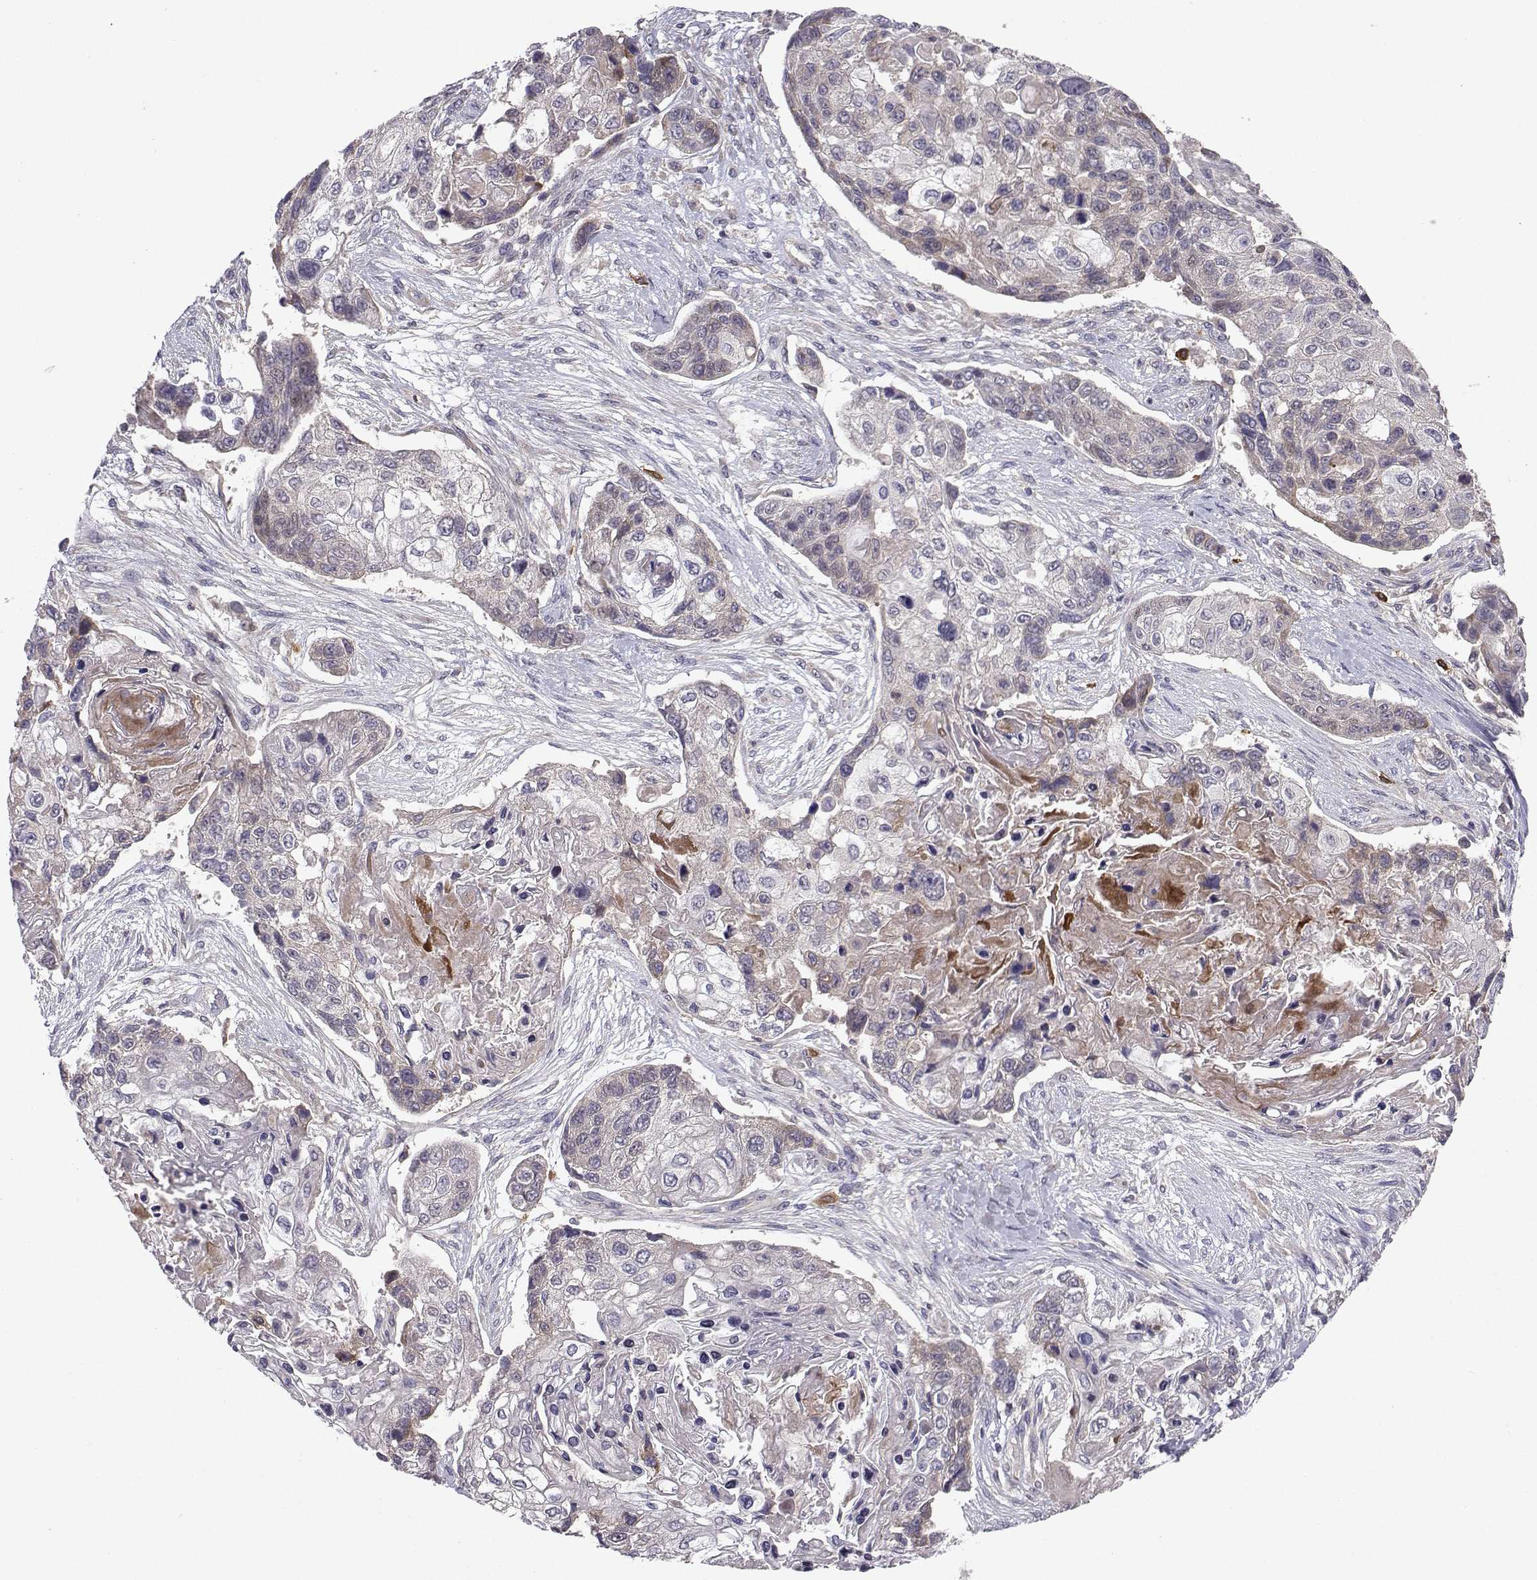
{"staining": {"intensity": "weak", "quantity": "<25%", "location": "cytoplasmic/membranous"}, "tissue": "lung cancer", "cell_type": "Tumor cells", "image_type": "cancer", "snomed": [{"axis": "morphology", "description": "Squamous cell carcinoma, NOS"}, {"axis": "topography", "description": "Lung"}], "caption": "Lung cancer (squamous cell carcinoma) was stained to show a protein in brown. There is no significant staining in tumor cells.", "gene": "STXBP5", "patient": {"sex": "male", "age": 69}}